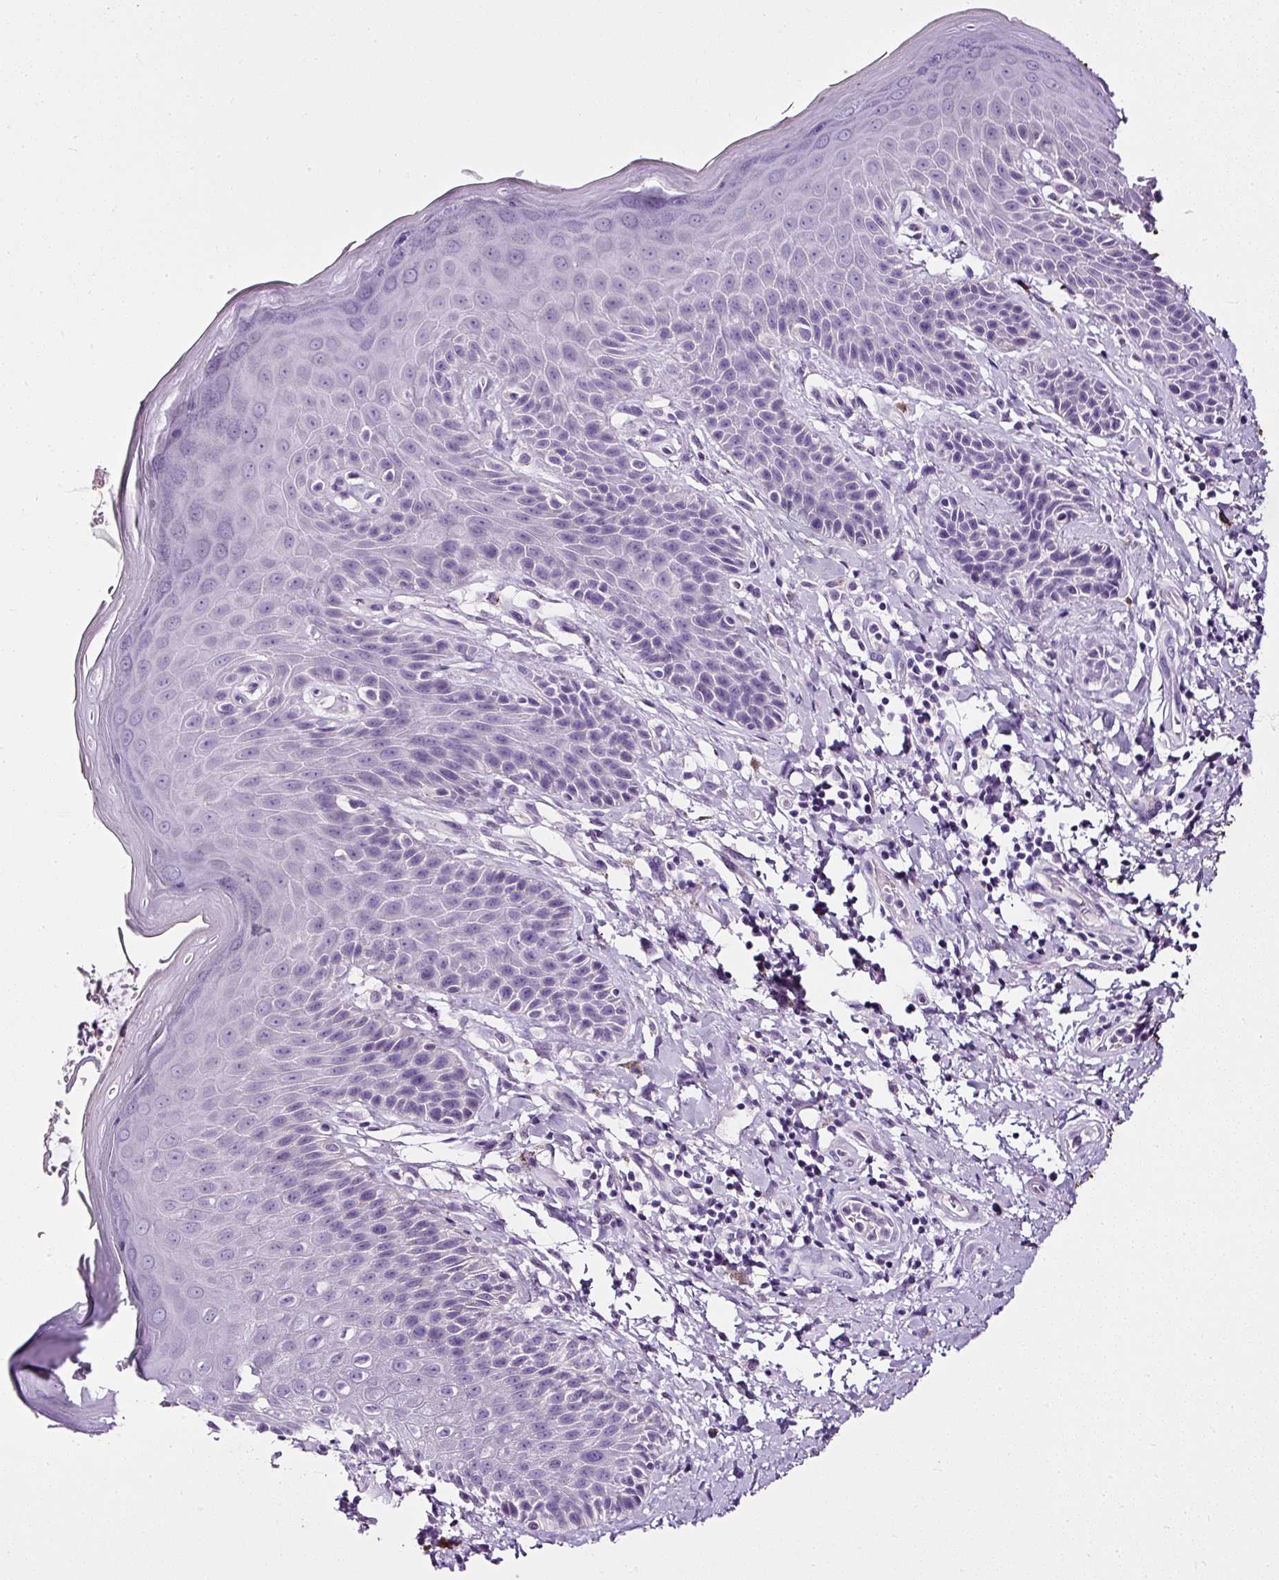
{"staining": {"intensity": "negative", "quantity": "none", "location": "none"}, "tissue": "skin", "cell_type": "Epidermal cells", "image_type": "normal", "snomed": [{"axis": "morphology", "description": "Normal tissue, NOS"}, {"axis": "topography", "description": "Peripheral nerve tissue"}], "caption": "A histopathology image of human skin is negative for staining in epidermal cells.", "gene": "ATP2A1", "patient": {"sex": "male", "age": 51}}